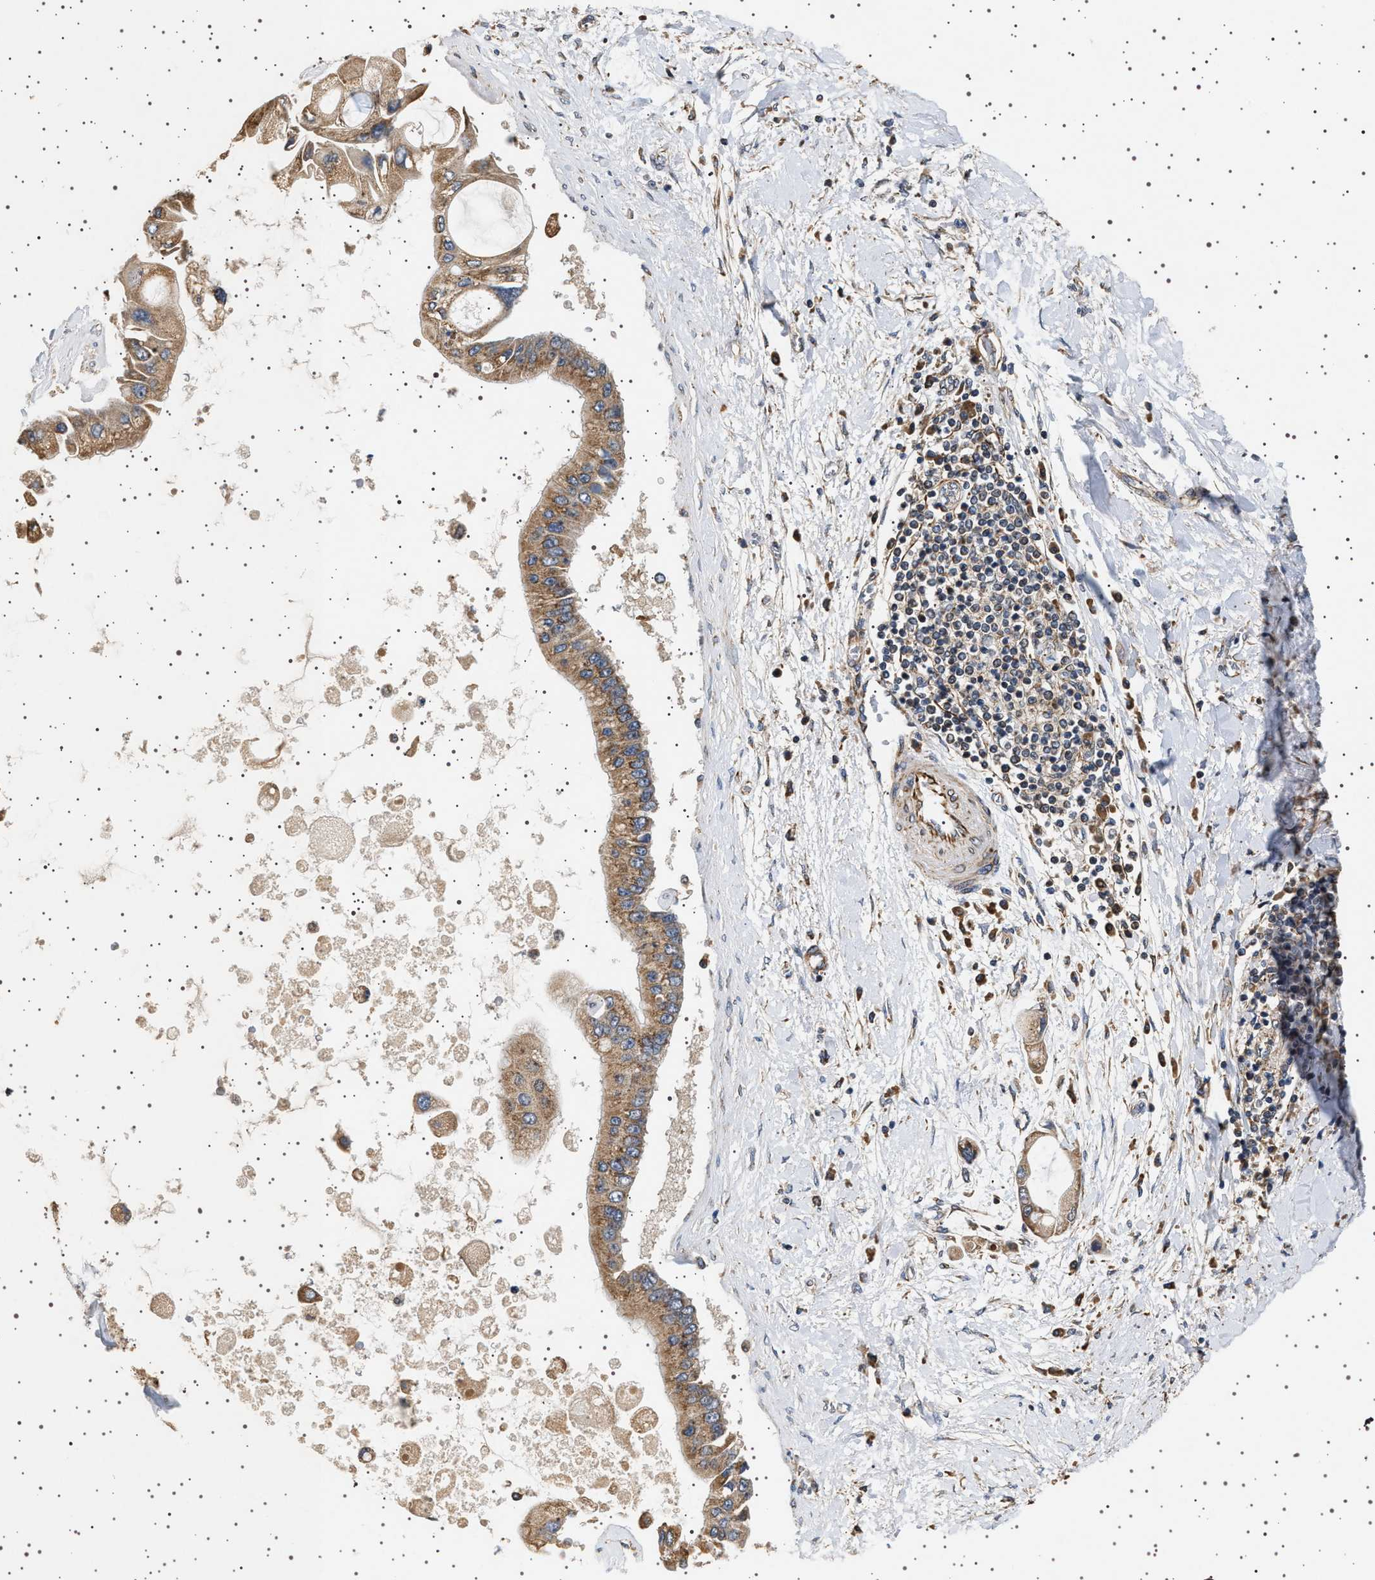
{"staining": {"intensity": "moderate", "quantity": ">75%", "location": "cytoplasmic/membranous"}, "tissue": "liver cancer", "cell_type": "Tumor cells", "image_type": "cancer", "snomed": [{"axis": "morphology", "description": "Cholangiocarcinoma"}, {"axis": "topography", "description": "Liver"}], "caption": "Cholangiocarcinoma (liver) stained with a protein marker displays moderate staining in tumor cells.", "gene": "TRUB2", "patient": {"sex": "male", "age": 50}}